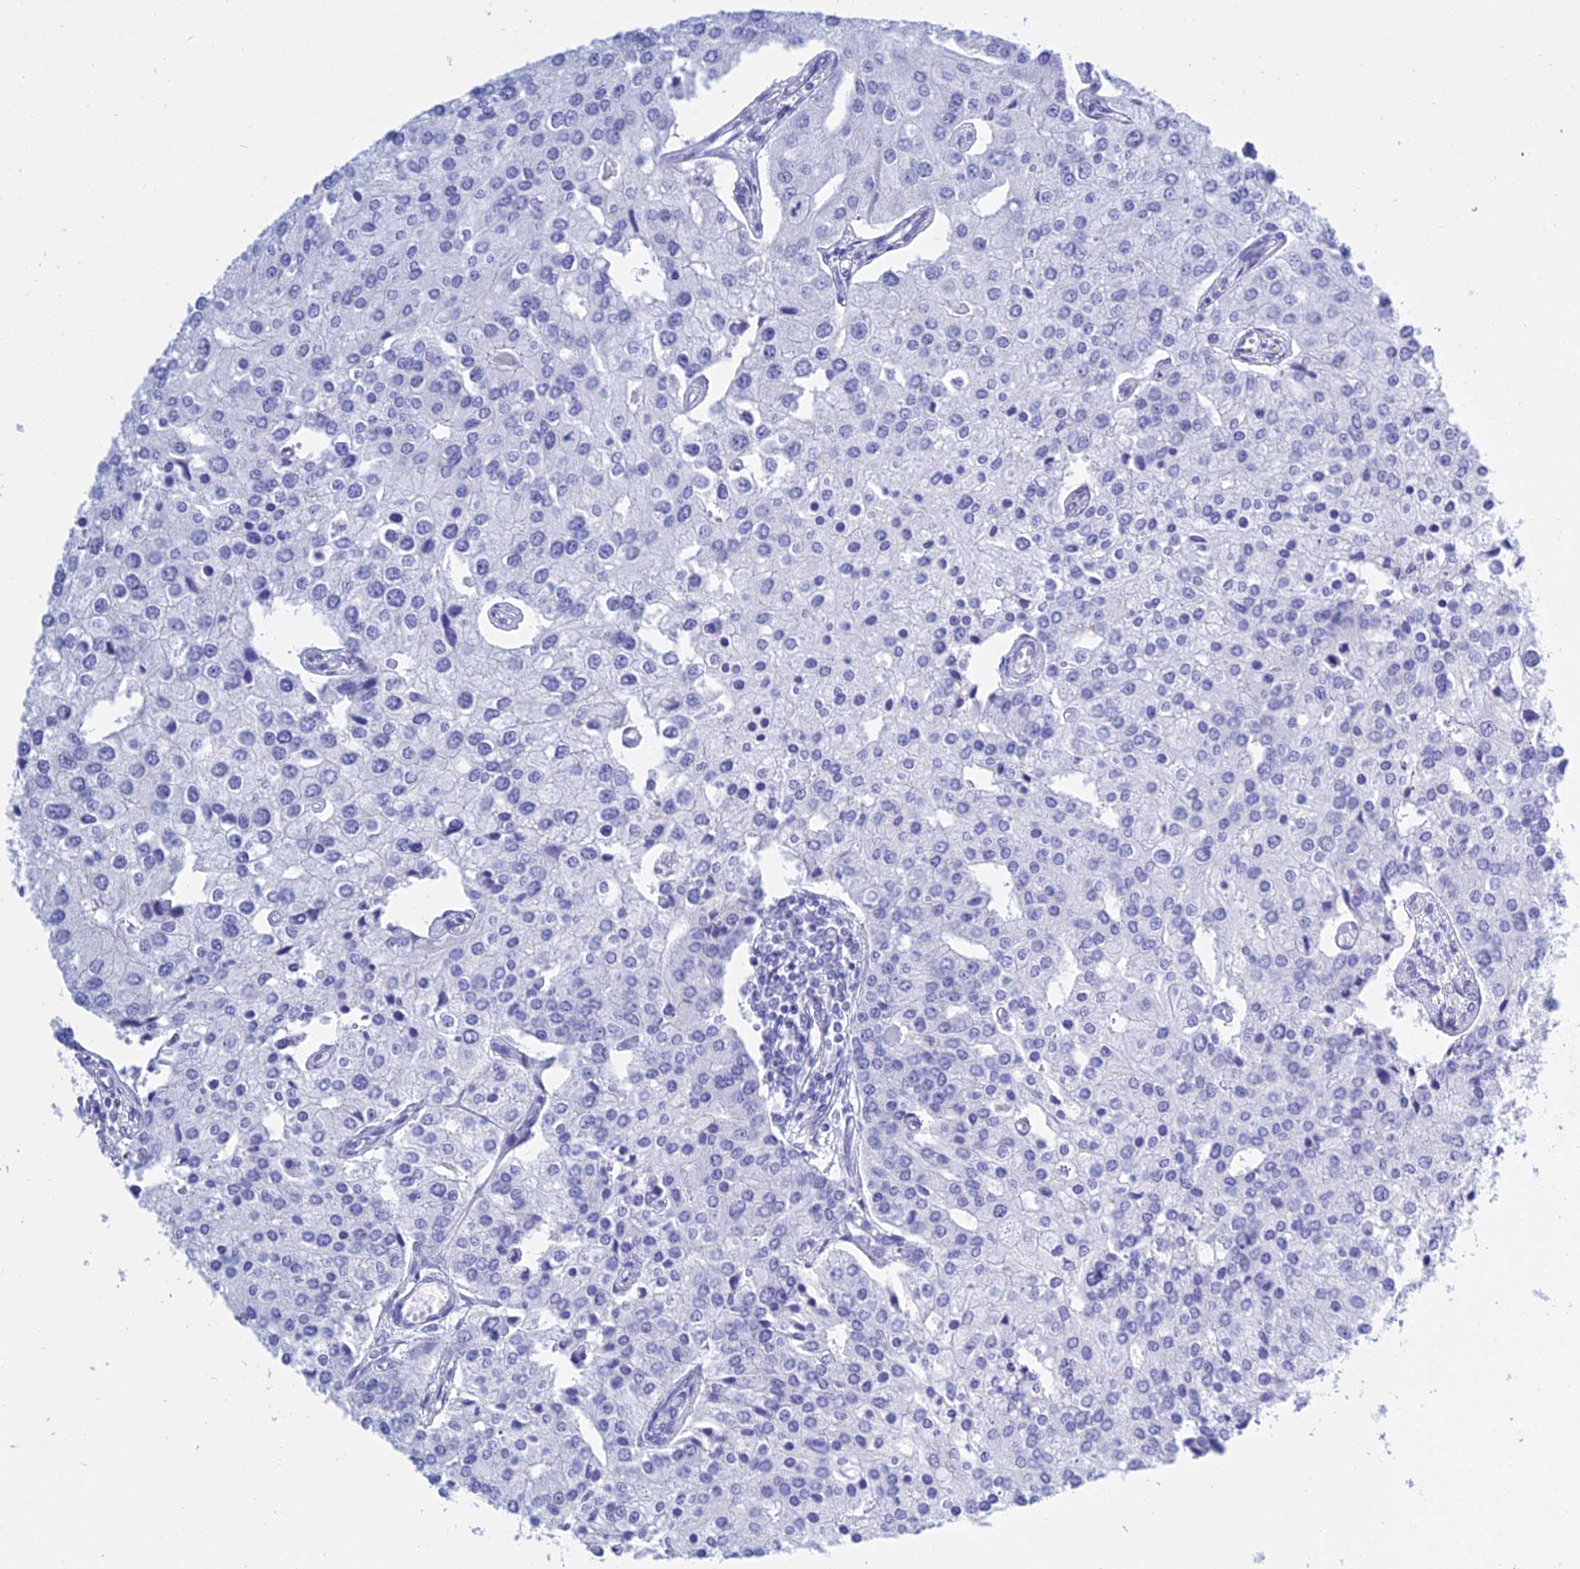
{"staining": {"intensity": "negative", "quantity": "none", "location": "none"}, "tissue": "prostate cancer", "cell_type": "Tumor cells", "image_type": "cancer", "snomed": [{"axis": "morphology", "description": "Adenocarcinoma, High grade"}, {"axis": "topography", "description": "Prostate"}], "caption": "High power microscopy histopathology image of an immunohistochemistry (IHC) histopathology image of prostate cancer (adenocarcinoma (high-grade)), revealing no significant expression in tumor cells.", "gene": "PATE4", "patient": {"sex": "male", "age": 62}}